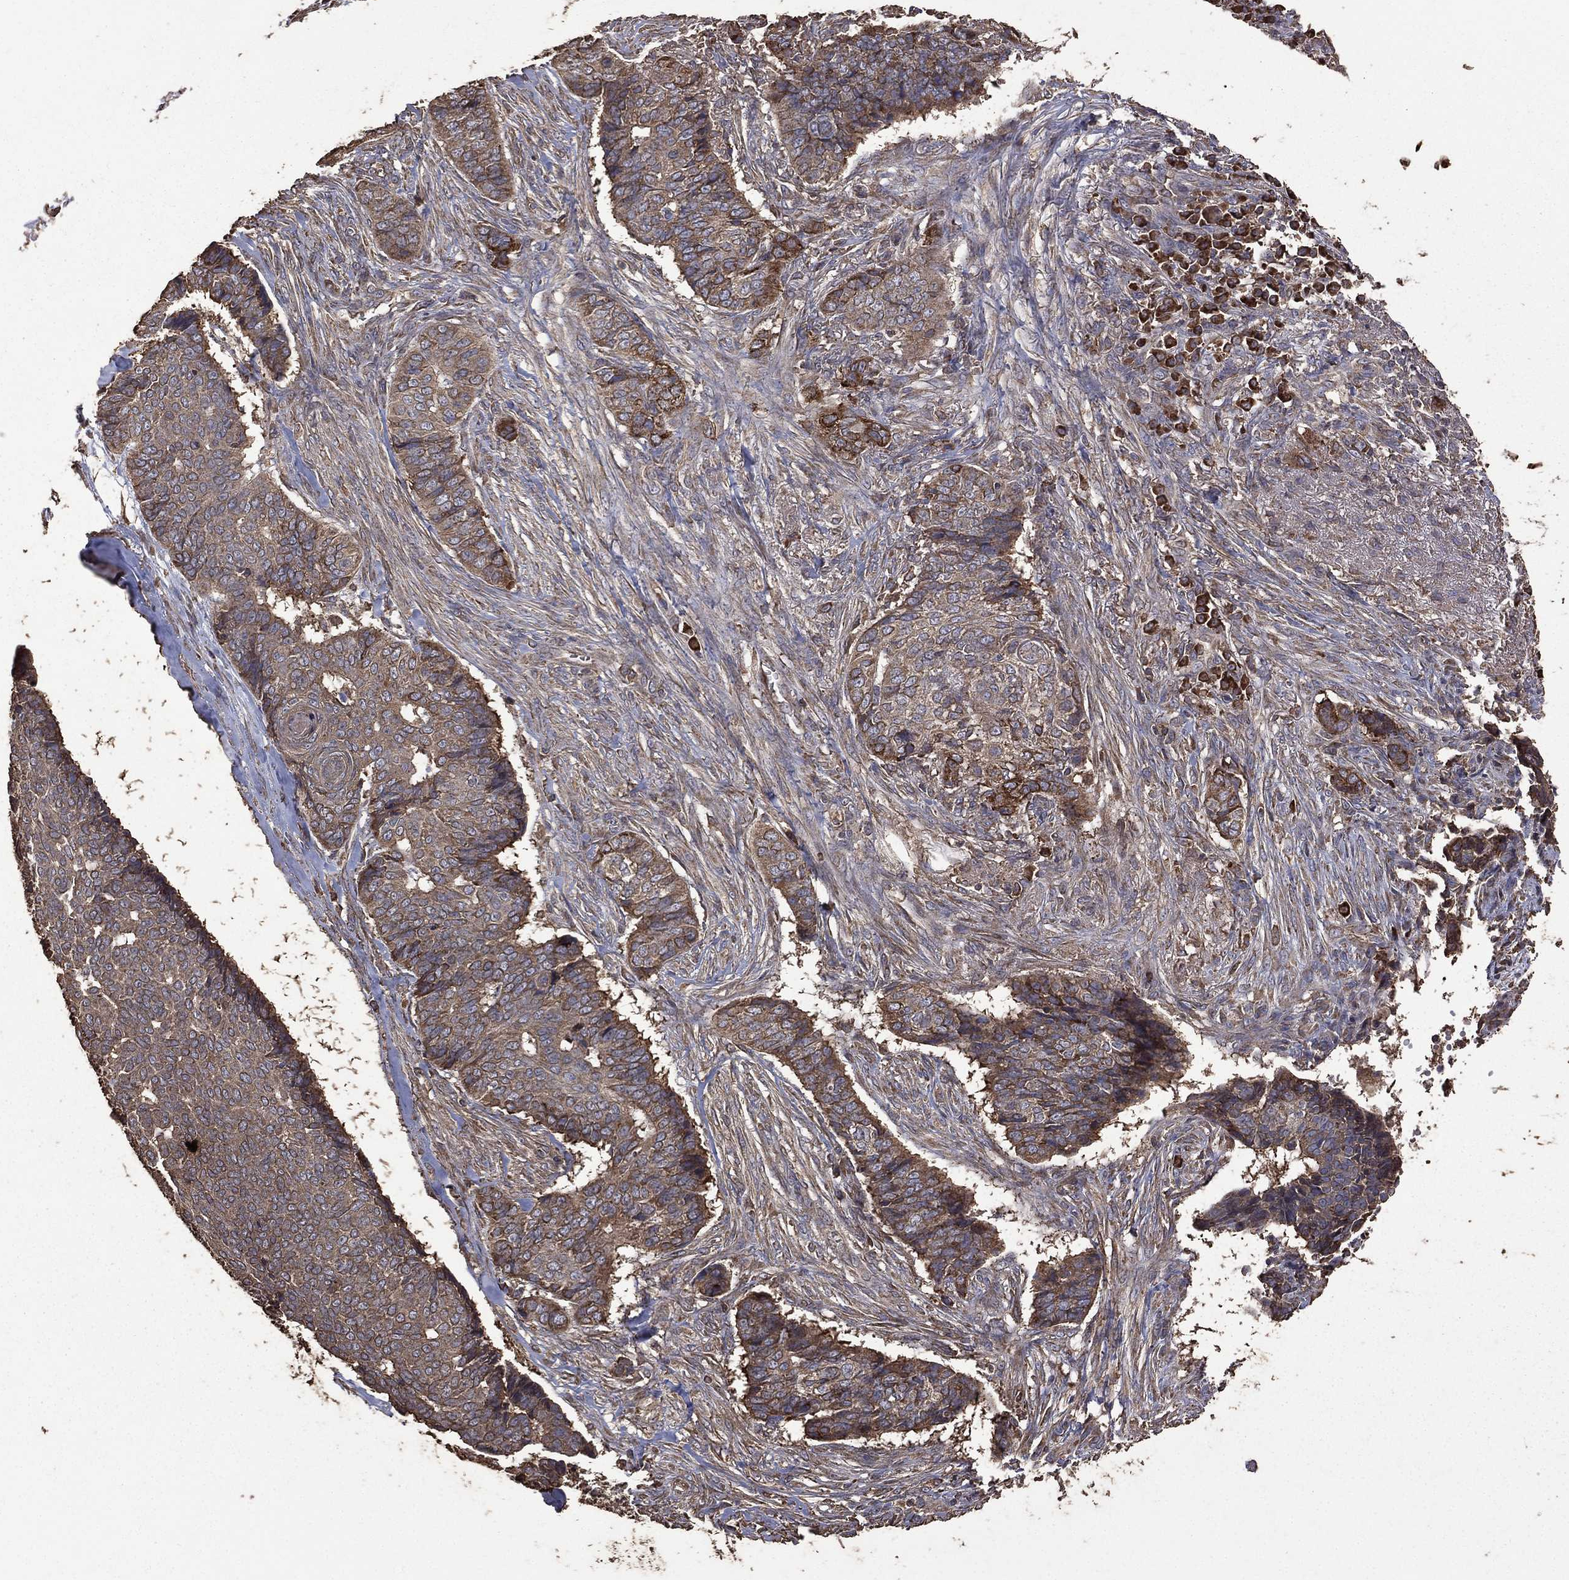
{"staining": {"intensity": "moderate", "quantity": "25%-75%", "location": "cytoplasmic/membranous"}, "tissue": "skin cancer", "cell_type": "Tumor cells", "image_type": "cancer", "snomed": [{"axis": "morphology", "description": "Basal cell carcinoma"}, {"axis": "topography", "description": "Skin"}], "caption": "Immunohistochemistry (DAB) staining of basal cell carcinoma (skin) exhibits moderate cytoplasmic/membranous protein staining in approximately 25%-75% of tumor cells.", "gene": "METTL27", "patient": {"sex": "male", "age": 86}}